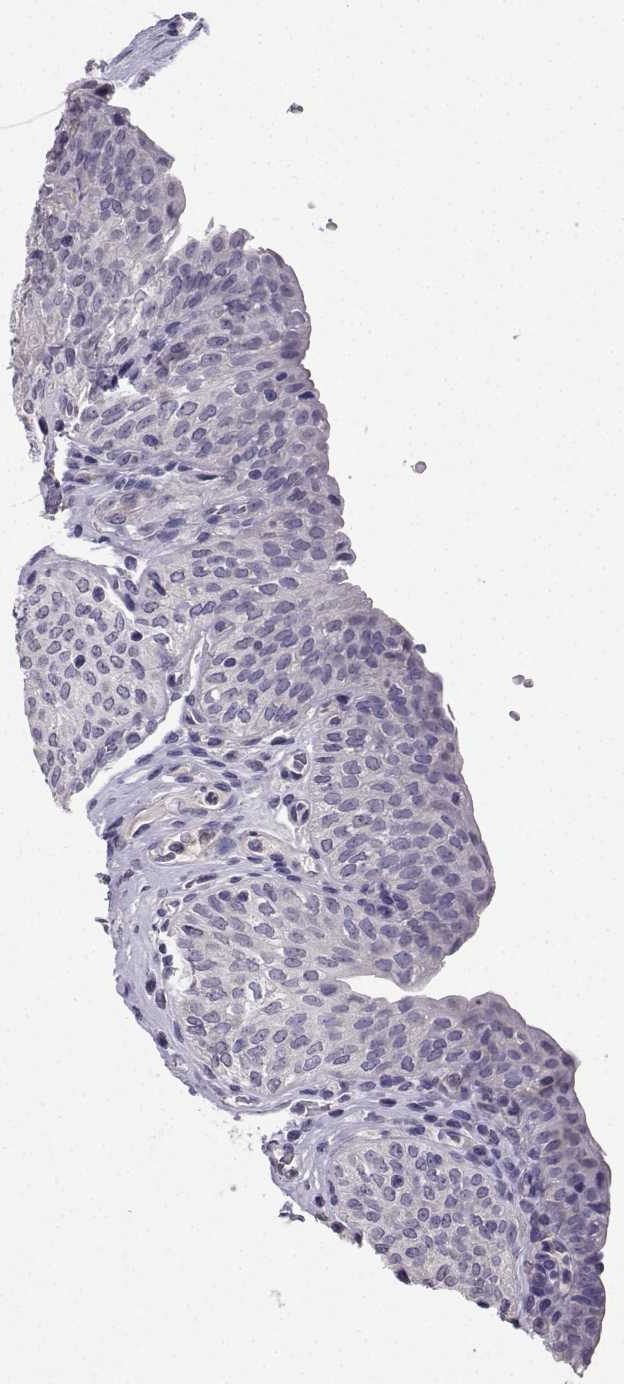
{"staining": {"intensity": "negative", "quantity": "none", "location": "none"}, "tissue": "urinary bladder", "cell_type": "Urothelial cells", "image_type": "normal", "snomed": [{"axis": "morphology", "description": "Normal tissue, NOS"}, {"axis": "topography", "description": "Urinary bladder"}], "caption": "Urinary bladder was stained to show a protein in brown. There is no significant staining in urothelial cells. (IHC, brightfield microscopy, high magnification).", "gene": "SPAG11A", "patient": {"sex": "male", "age": 66}}